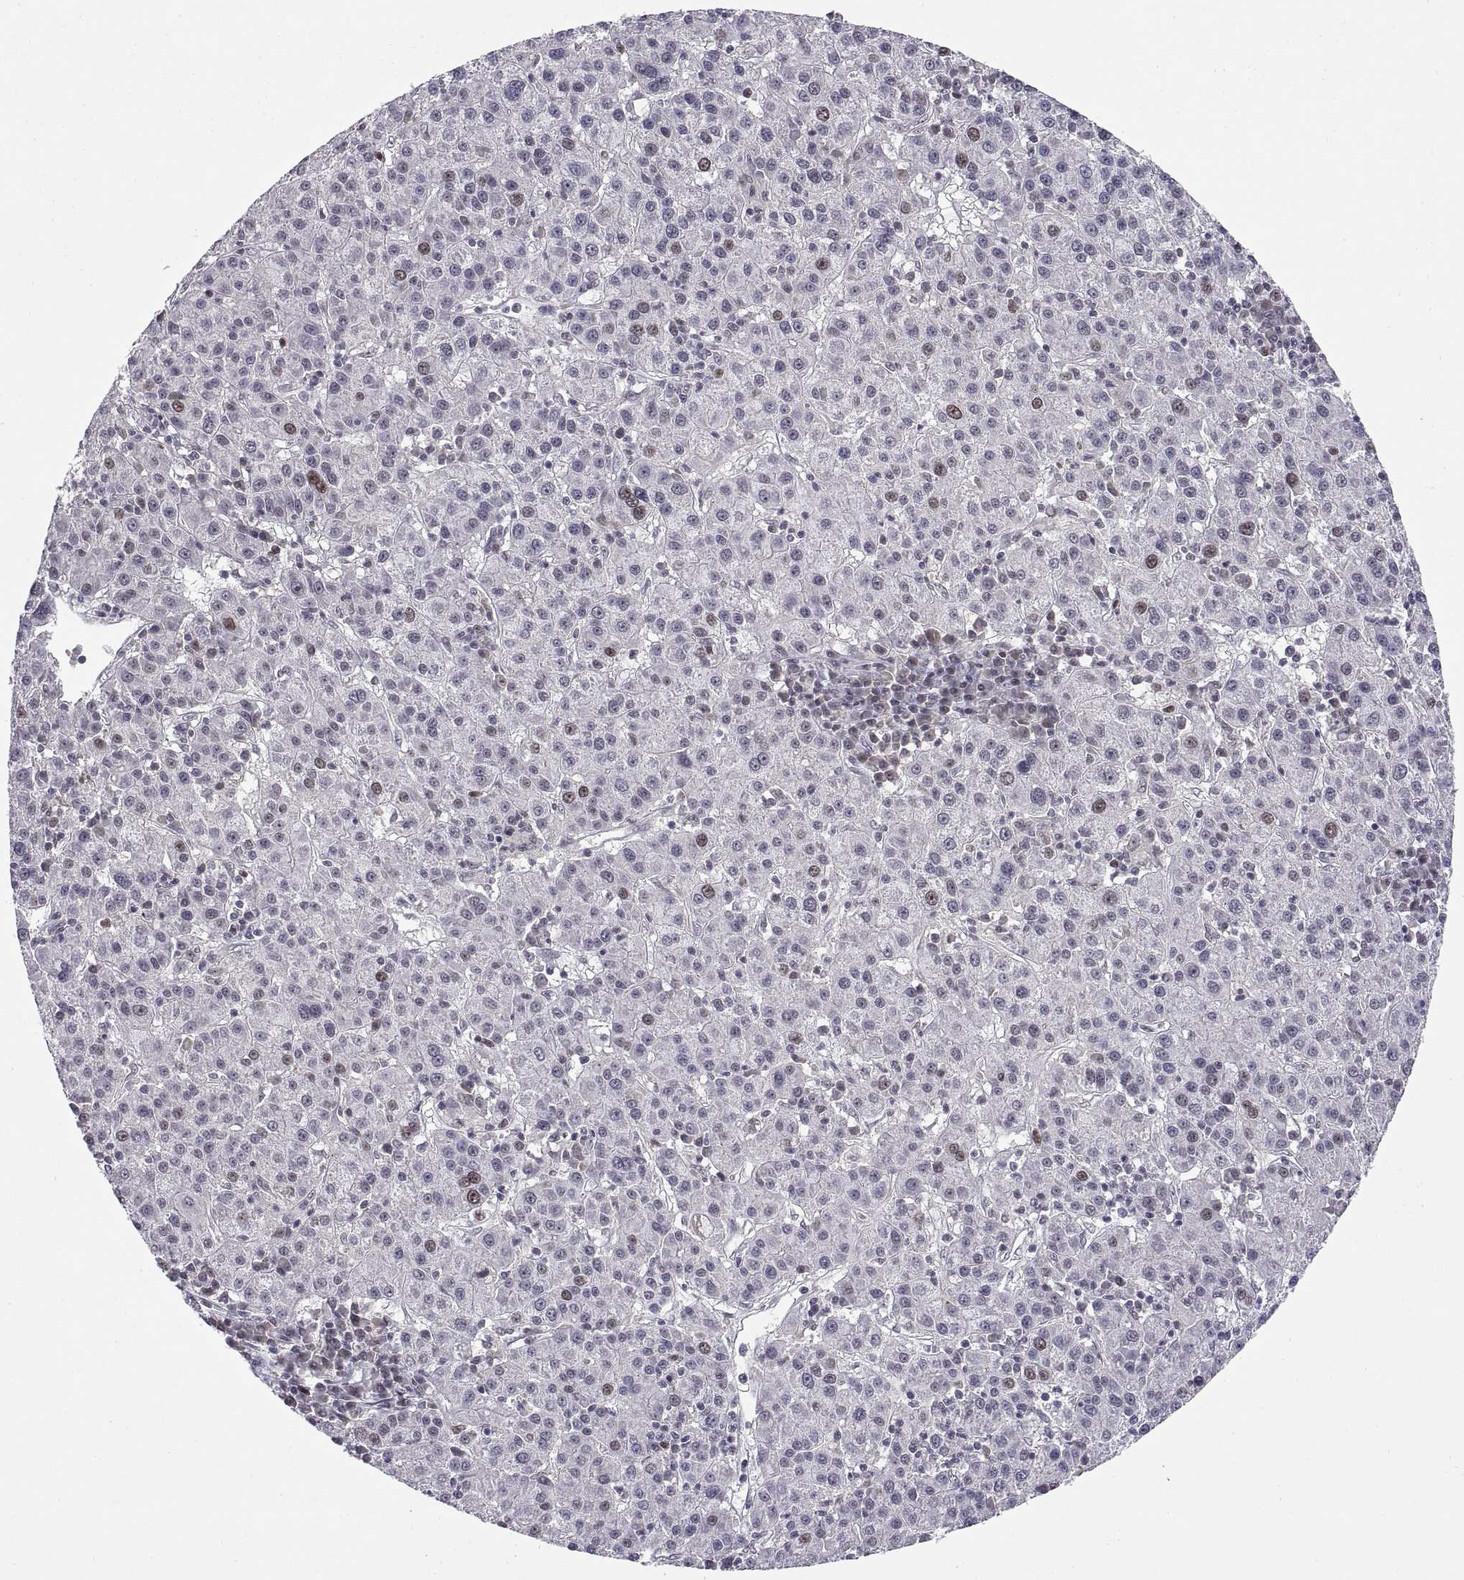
{"staining": {"intensity": "moderate", "quantity": "<25%", "location": "nuclear"}, "tissue": "liver cancer", "cell_type": "Tumor cells", "image_type": "cancer", "snomed": [{"axis": "morphology", "description": "Carcinoma, Hepatocellular, NOS"}, {"axis": "topography", "description": "Liver"}], "caption": "Liver hepatocellular carcinoma was stained to show a protein in brown. There is low levels of moderate nuclear positivity in about <25% of tumor cells.", "gene": "CHFR", "patient": {"sex": "female", "age": 60}}